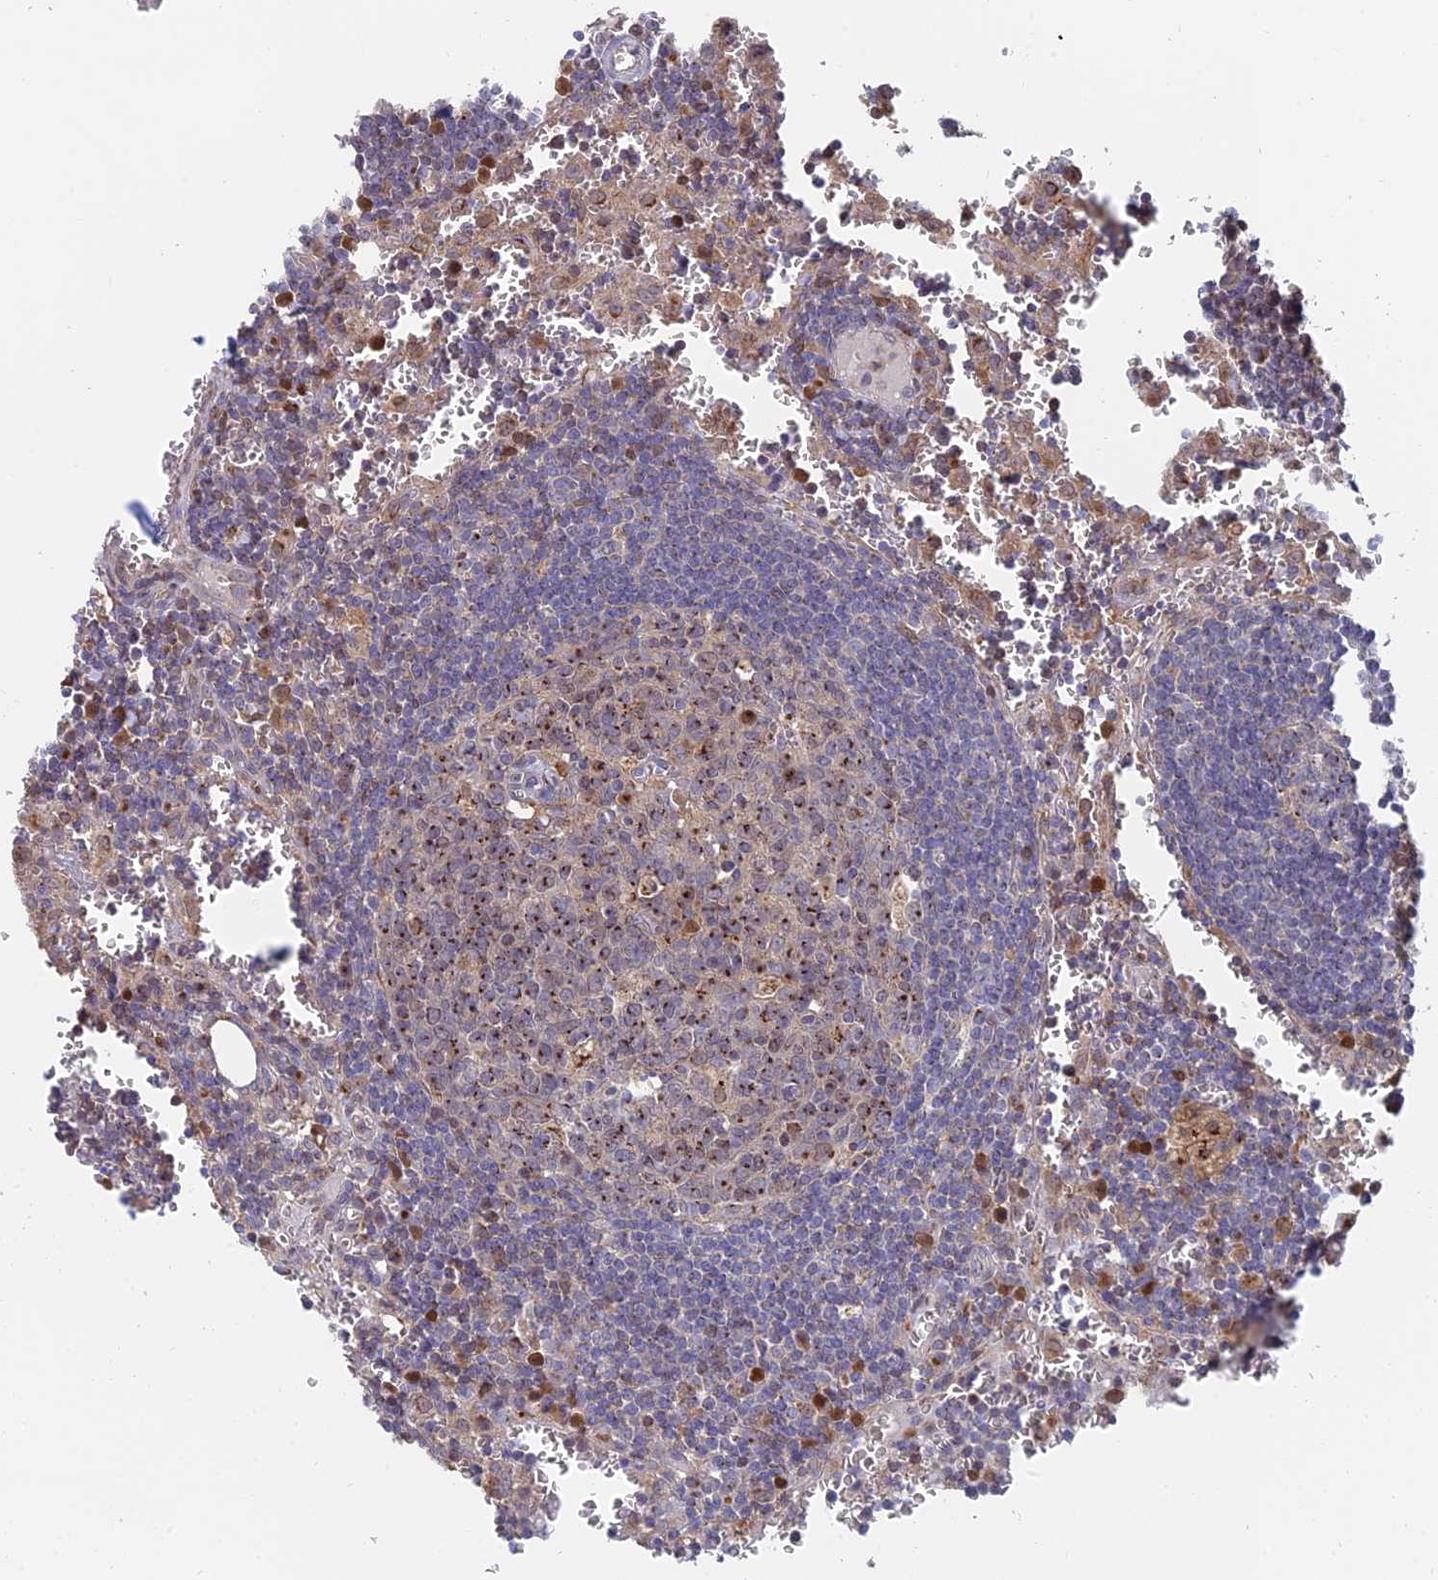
{"staining": {"intensity": "moderate", "quantity": "25%-75%", "location": "cytoplasmic/membranous"}, "tissue": "lymph node", "cell_type": "Germinal center cells", "image_type": "normal", "snomed": [{"axis": "morphology", "description": "Normal tissue, NOS"}, {"axis": "topography", "description": "Lymph node"}], "caption": "Immunohistochemical staining of normal lymph node displays 25%-75% levels of moderate cytoplasmic/membranous protein staining in approximately 25%-75% of germinal center cells.", "gene": "ENSG00000267561", "patient": {"sex": "female", "age": 73}}